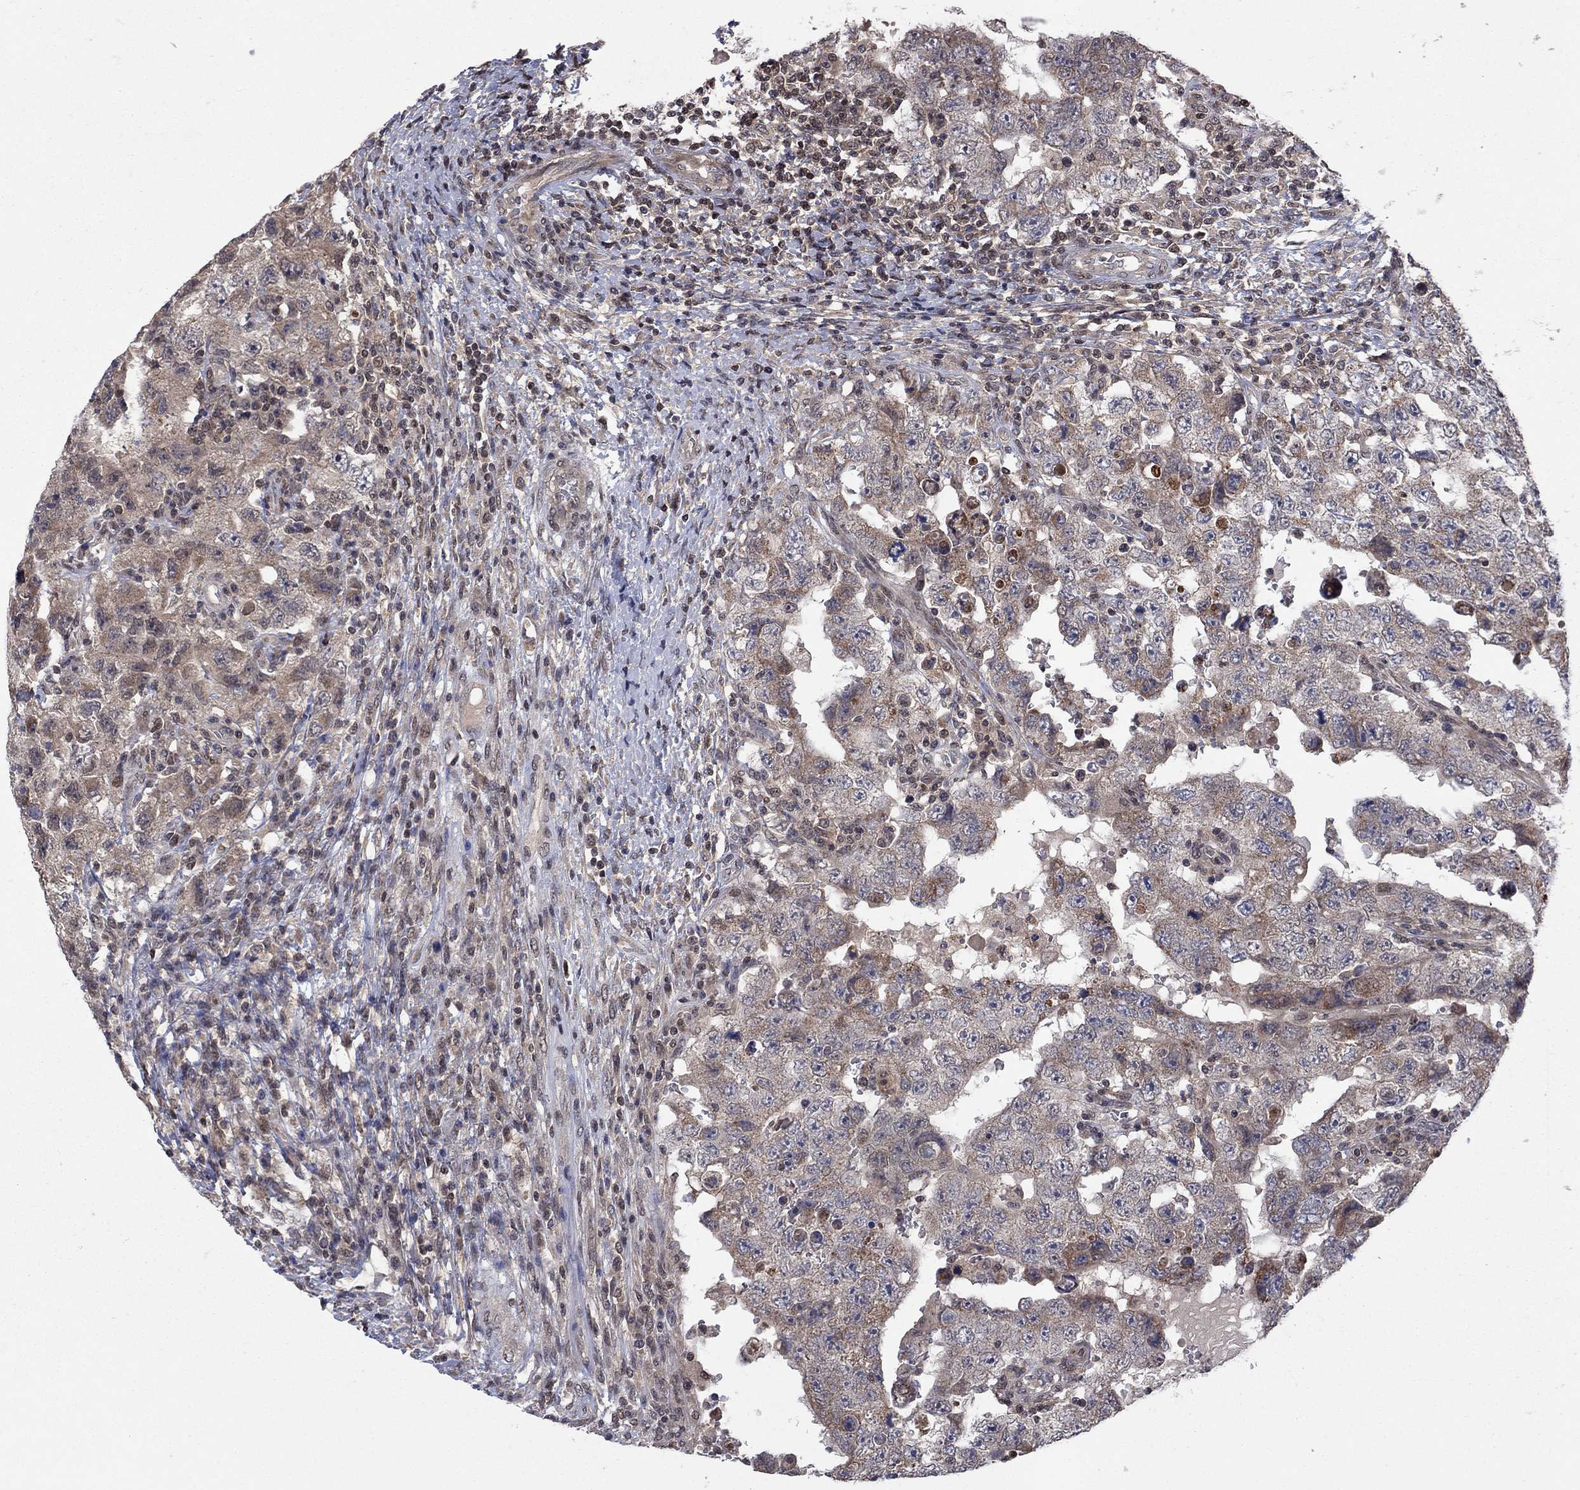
{"staining": {"intensity": "weak", "quantity": "25%-75%", "location": "cytoplasmic/membranous"}, "tissue": "testis cancer", "cell_type": "Tumor cells", "image_type": "cancer", "snomed": [{"axis": "morphology", "description": "Carcinoma, Embryonal, NOS"}, {"axis": "topography", "description": "Testis"}], "caption": "Protein expression analysis of testis embryonal carcinoma demonstrates weak cytoplasmic/membranous positivity in approximately 25%-75% of tumor cells. The staining was performed using DAB to visualize the protein expression in brown, while the nuclei were stained in blue with hematoxylin (Magnification: 20x).", "gene": "IAH1", "patient": {"sex": "male", "age": 26}}